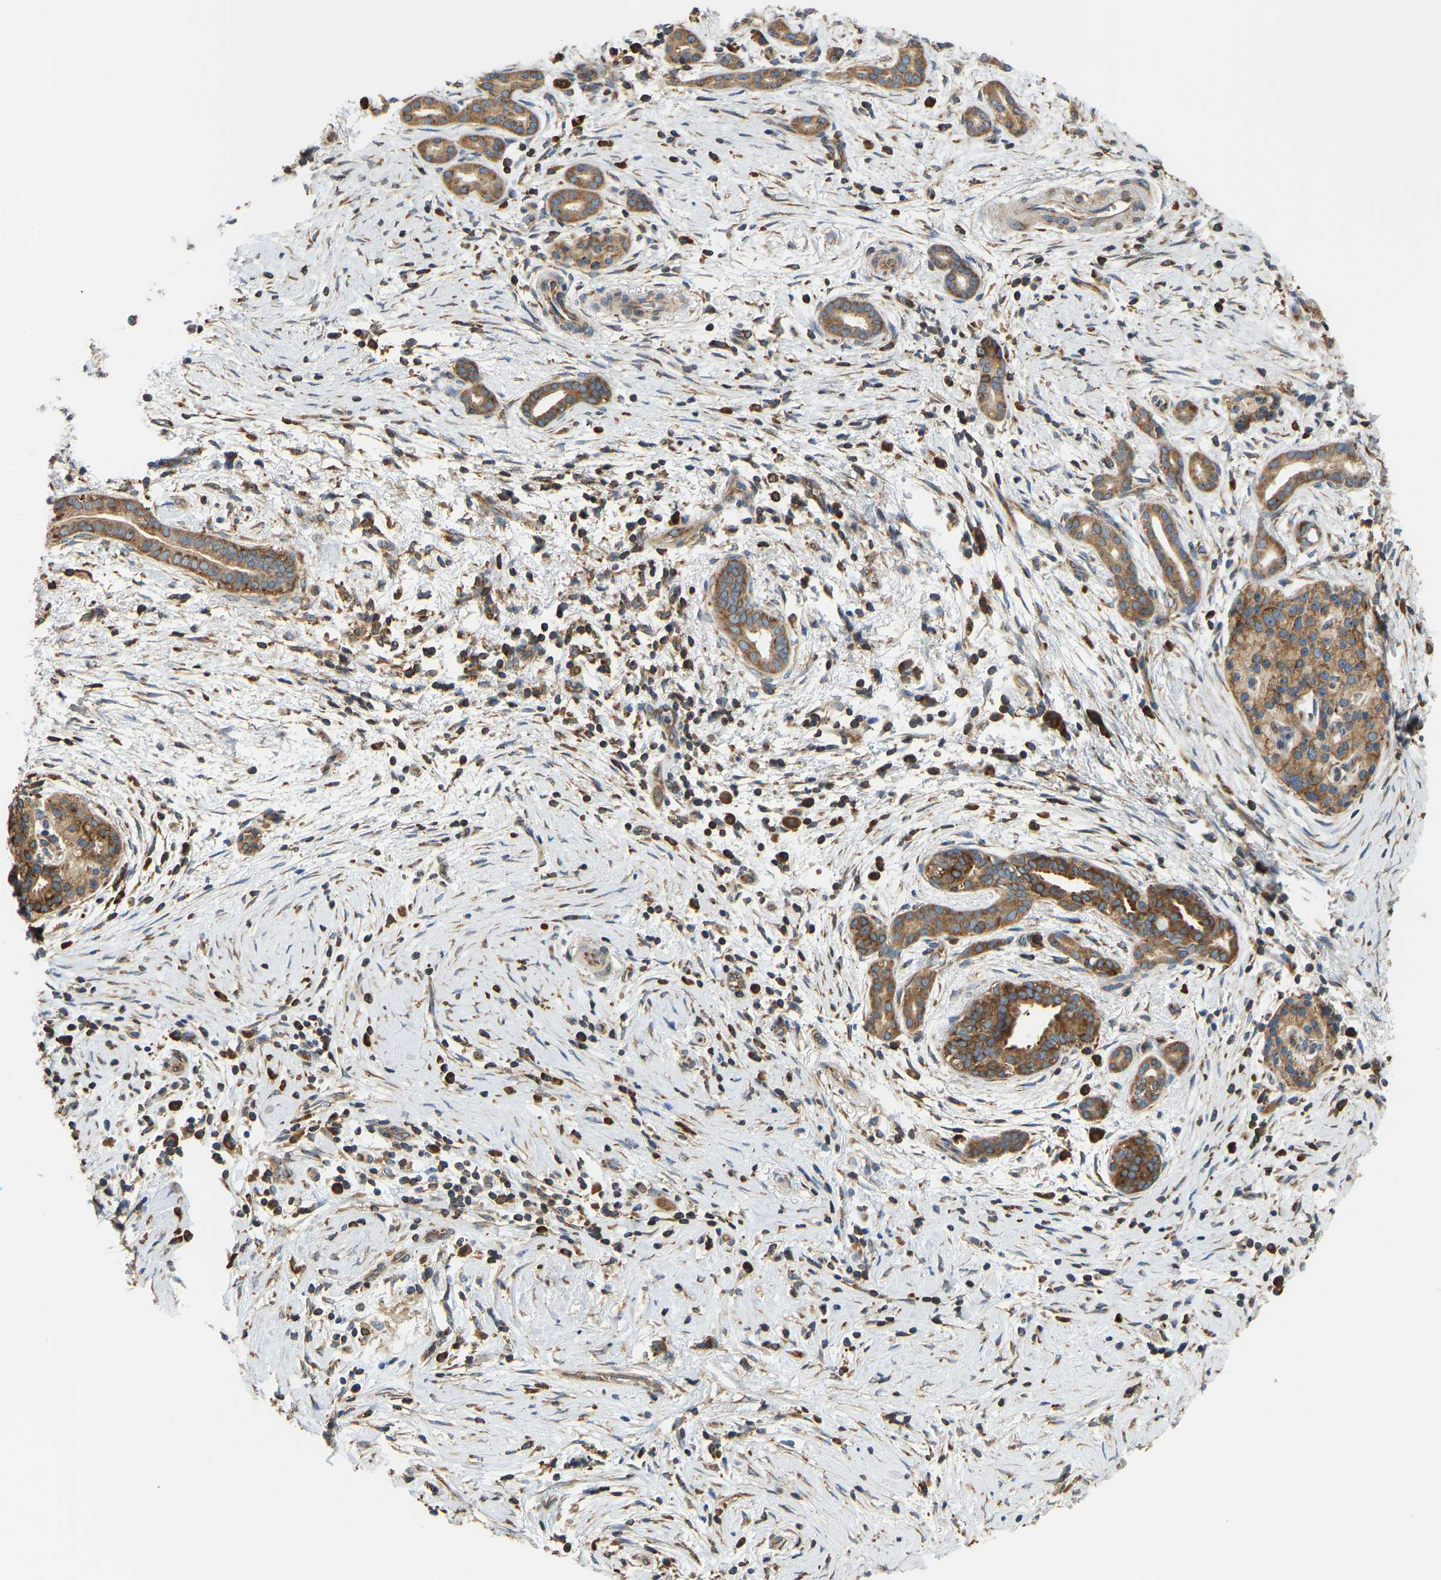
{"staining": {"intensity": "strong", "quantity": ">75%", "location": "cytoplasmic/membranous"}, "tissue": "pancreatic cancer", "cell_type": "Tumor cells", "image_type": "cancer", "snomed": [{"axis": "morphology", "description": "Adenocarcinoma, NOS"}, {"axis": "topography", "description": "Pancreas"}], "caption": "A histopathology image of human pancreatic cancer stained for a protein reveals strong cytoplasmic/membranous brown staining in tumor cells. The staining was performed using DAB, with brown indicating positive protein expression. Nuclei are stained blue with hematoxylin.", "gene": "RPS6KB2", "patient": {"sex": "female", "age": 70}}